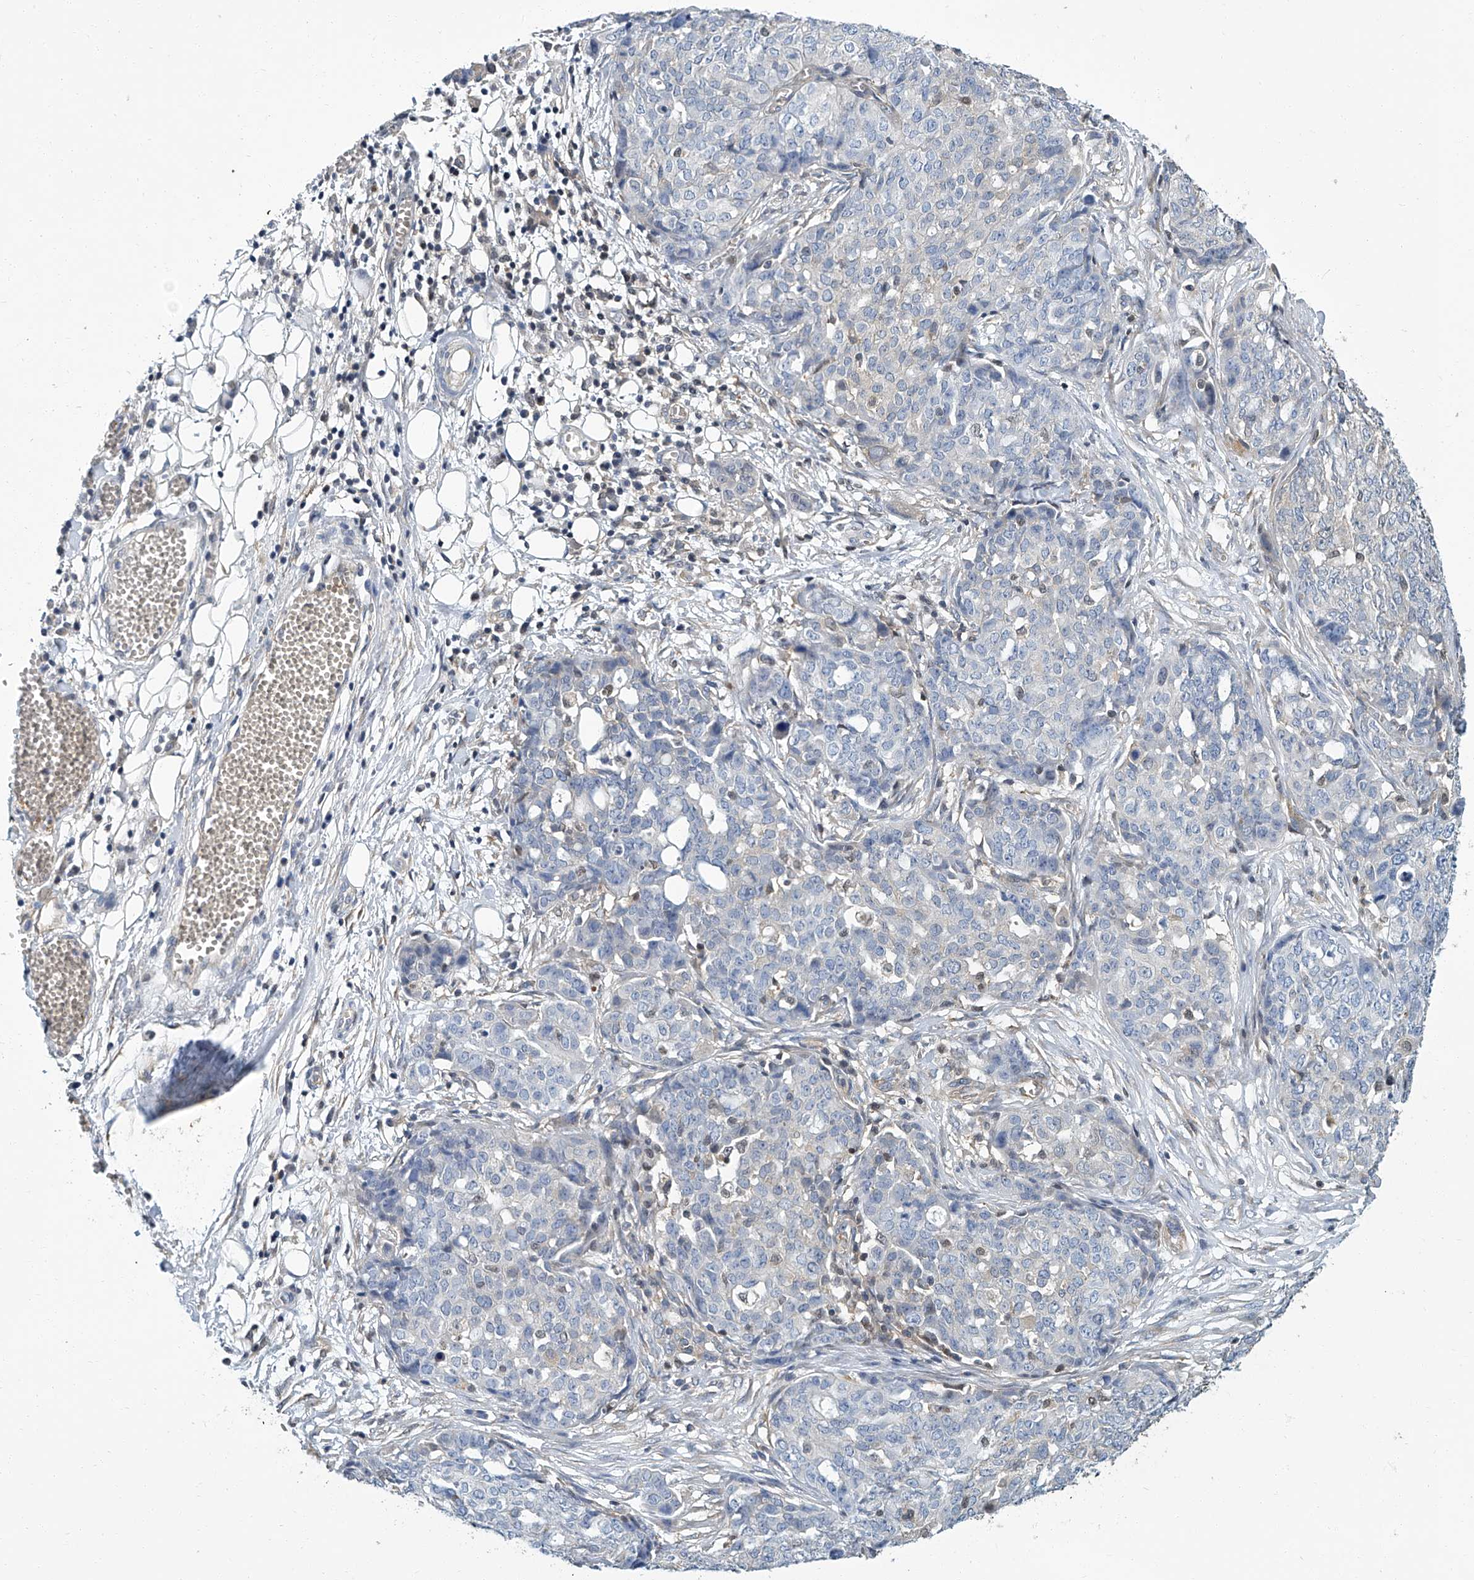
{"staining": {"intensity": "negative", "quantity": "none", "location": "none"}, "tissue": "ovarian cancer", "cell_type": "Tumor cells", "image_type": "cancer", "snomed": [{"axis": "morphology", "description": "Cystadenocarcinoma, serous, NOS"}, {"axis": "topography", "description": "Soft tissue"}, {"axis": "topography", "description": "Ovary"}], "caption": "The IHC photomicrograph has no significant positivity in tumor cells of ovarian cancer (serous cystadenocarcinoma) tissue.", "gene": "PSMB10", "patient": {"sex": "female", "age": 57}}